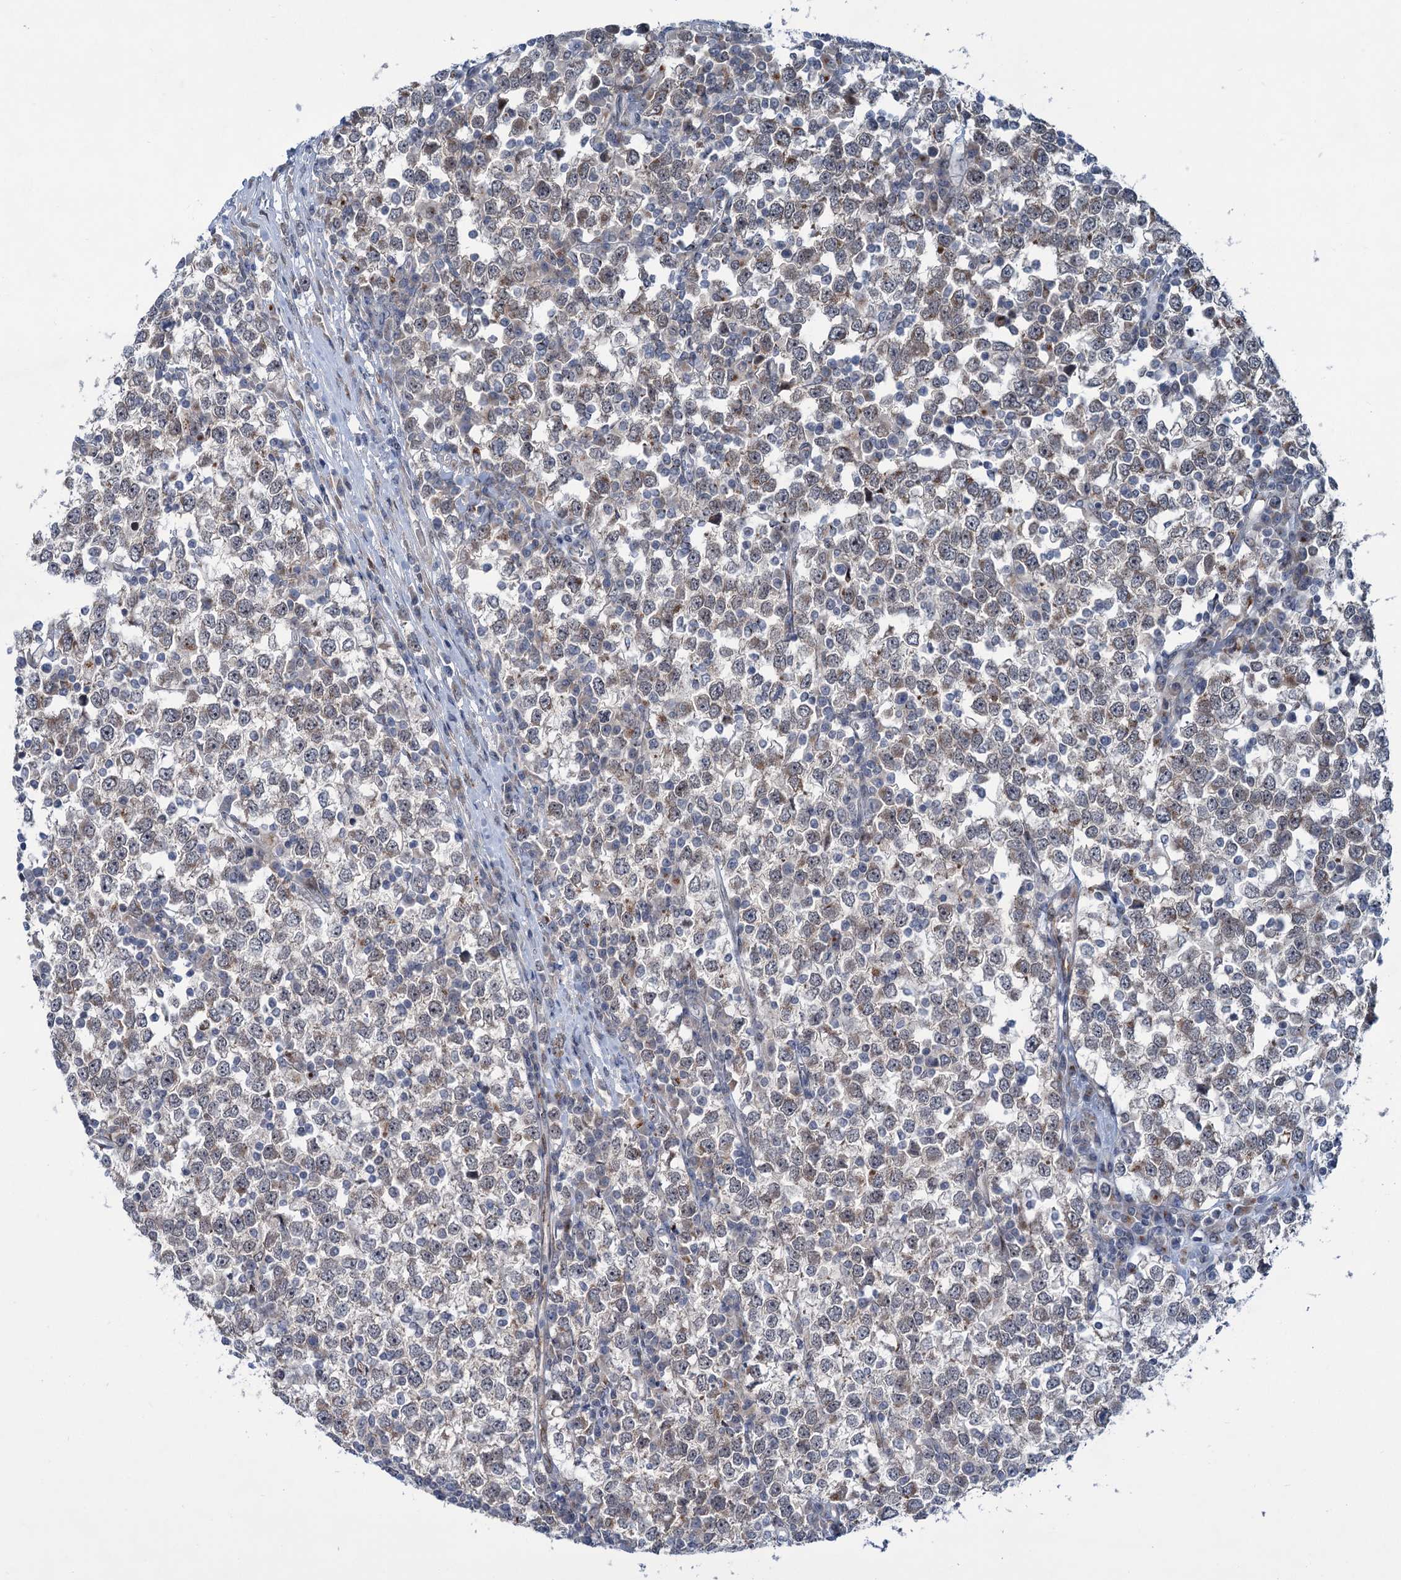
{"staining": {"intensity": "moderate", "quantity": "<25%", "location": "cytoplasmic/membranous"}, "tissue": "testis cancer", "cell_type": "Tumor cells", "image_type": "cancer", "snomed": [{"axis": "morphology", "description": "Seminoma, NOS"}, {"axis": "topography", "description": "Testis"}], "caption": "Moderate cytoplasmic/membranous staining is appreciated in about <25% of tumor cells in testis cancer (seminoma). (IHC, brightfield microscopy, high magnification).", "gene": "ELP4", "patient": {"sex": "male", "age": 65}}